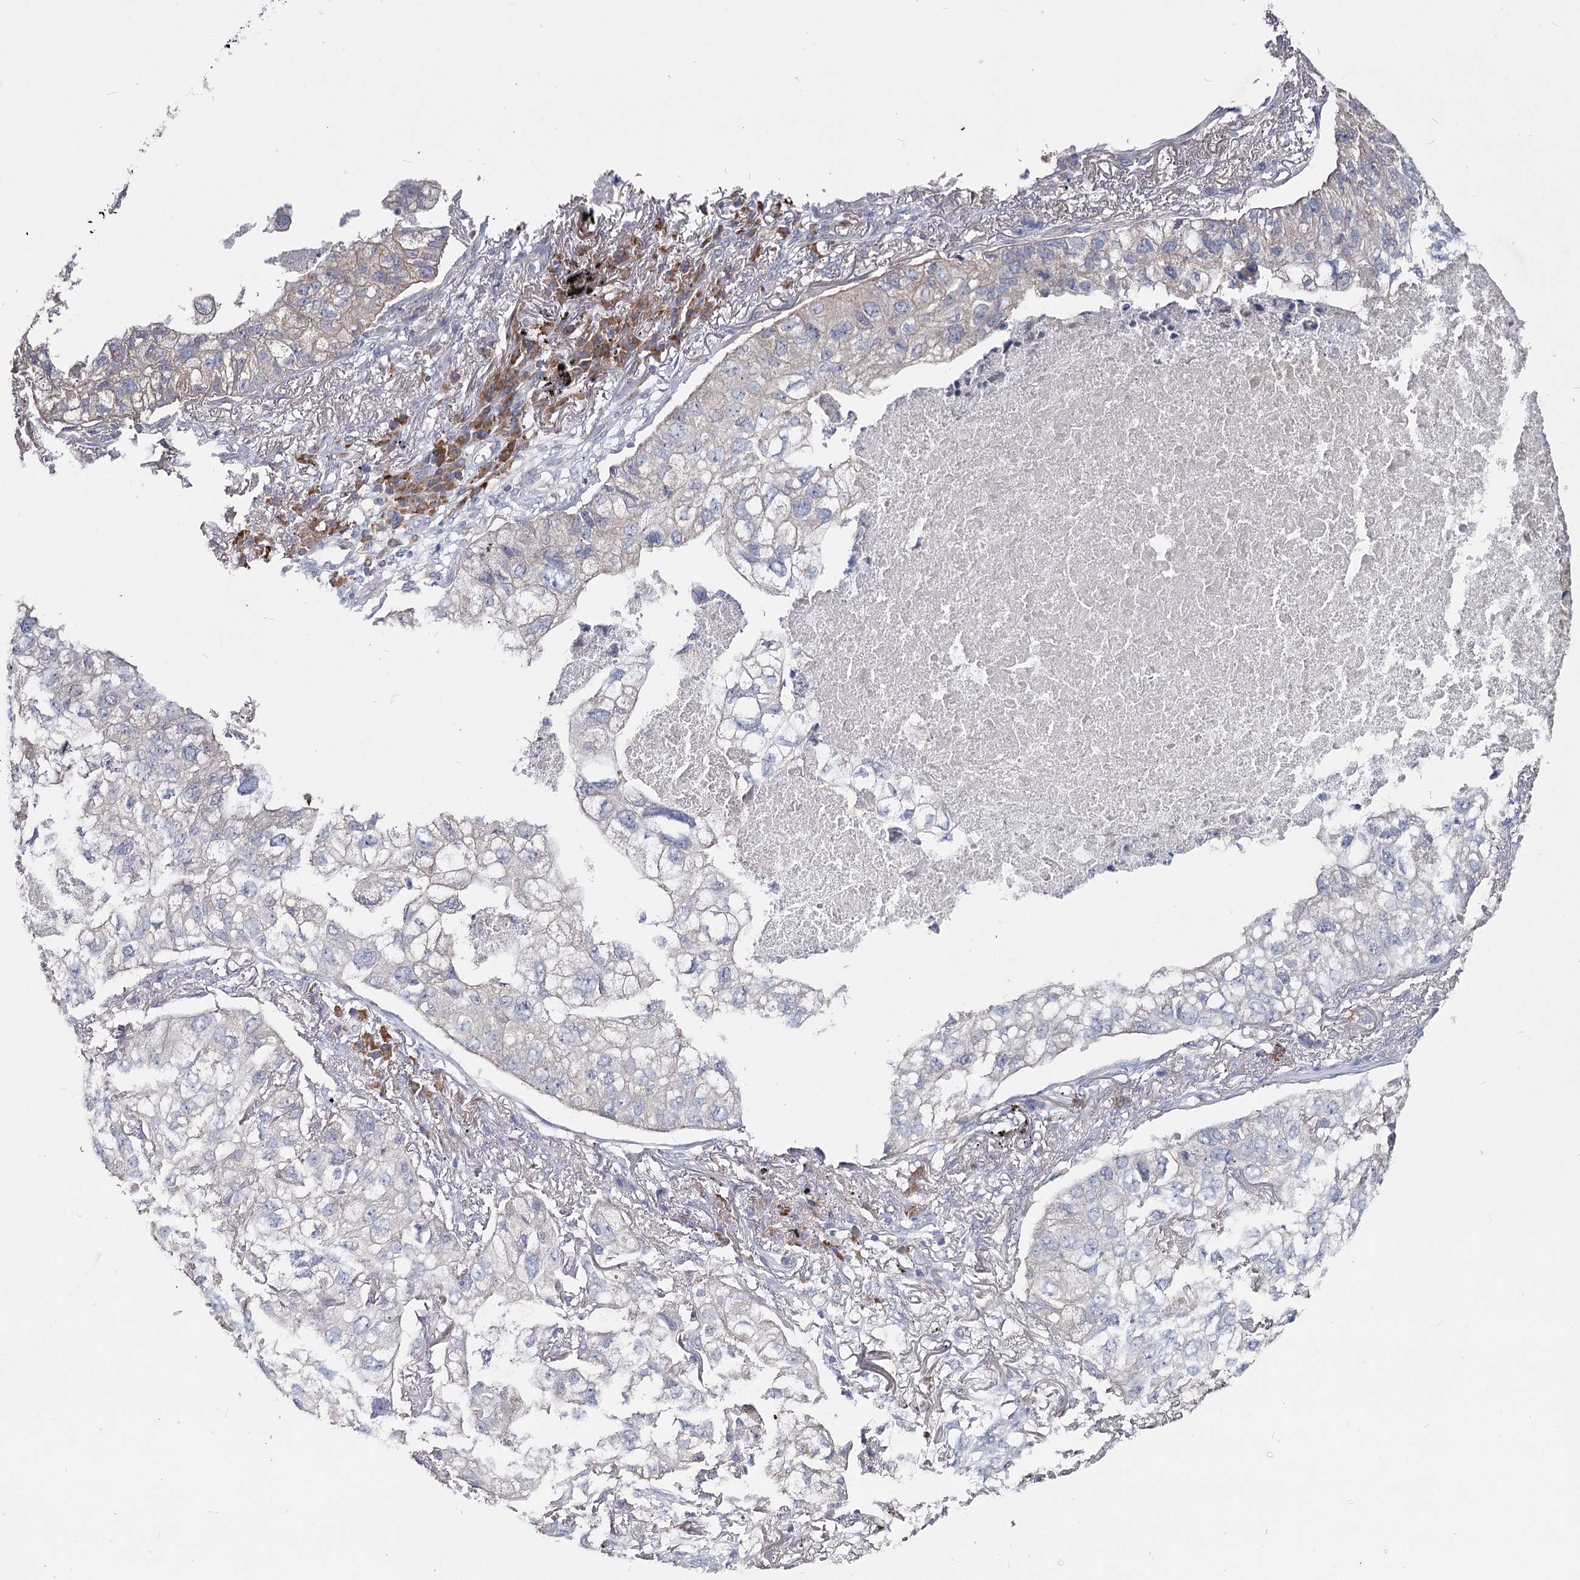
{"staining": {"intensity": "negative", "quantity": "none", "location": "none"}, "tissue": "lung cancer", "cell_type": "Tumor cells", "image_type": "cancer", "snomed": [{"axis": "morphology", "description": "Adenocarcinoma, NOS"}, {"axis": "topography", "description": "Lung"}], "caption": "Immunohistochemistry photomicrograph of lung cancer stained for a protein (brown), which displays no positivity in tumor cells. (DAB (3,3'-diaminobenzidine) IHC visualized using brightfield microscopy, high magnification).", "gene": "IL1RAP", "patient": {"sex": "male", "age": 65}}